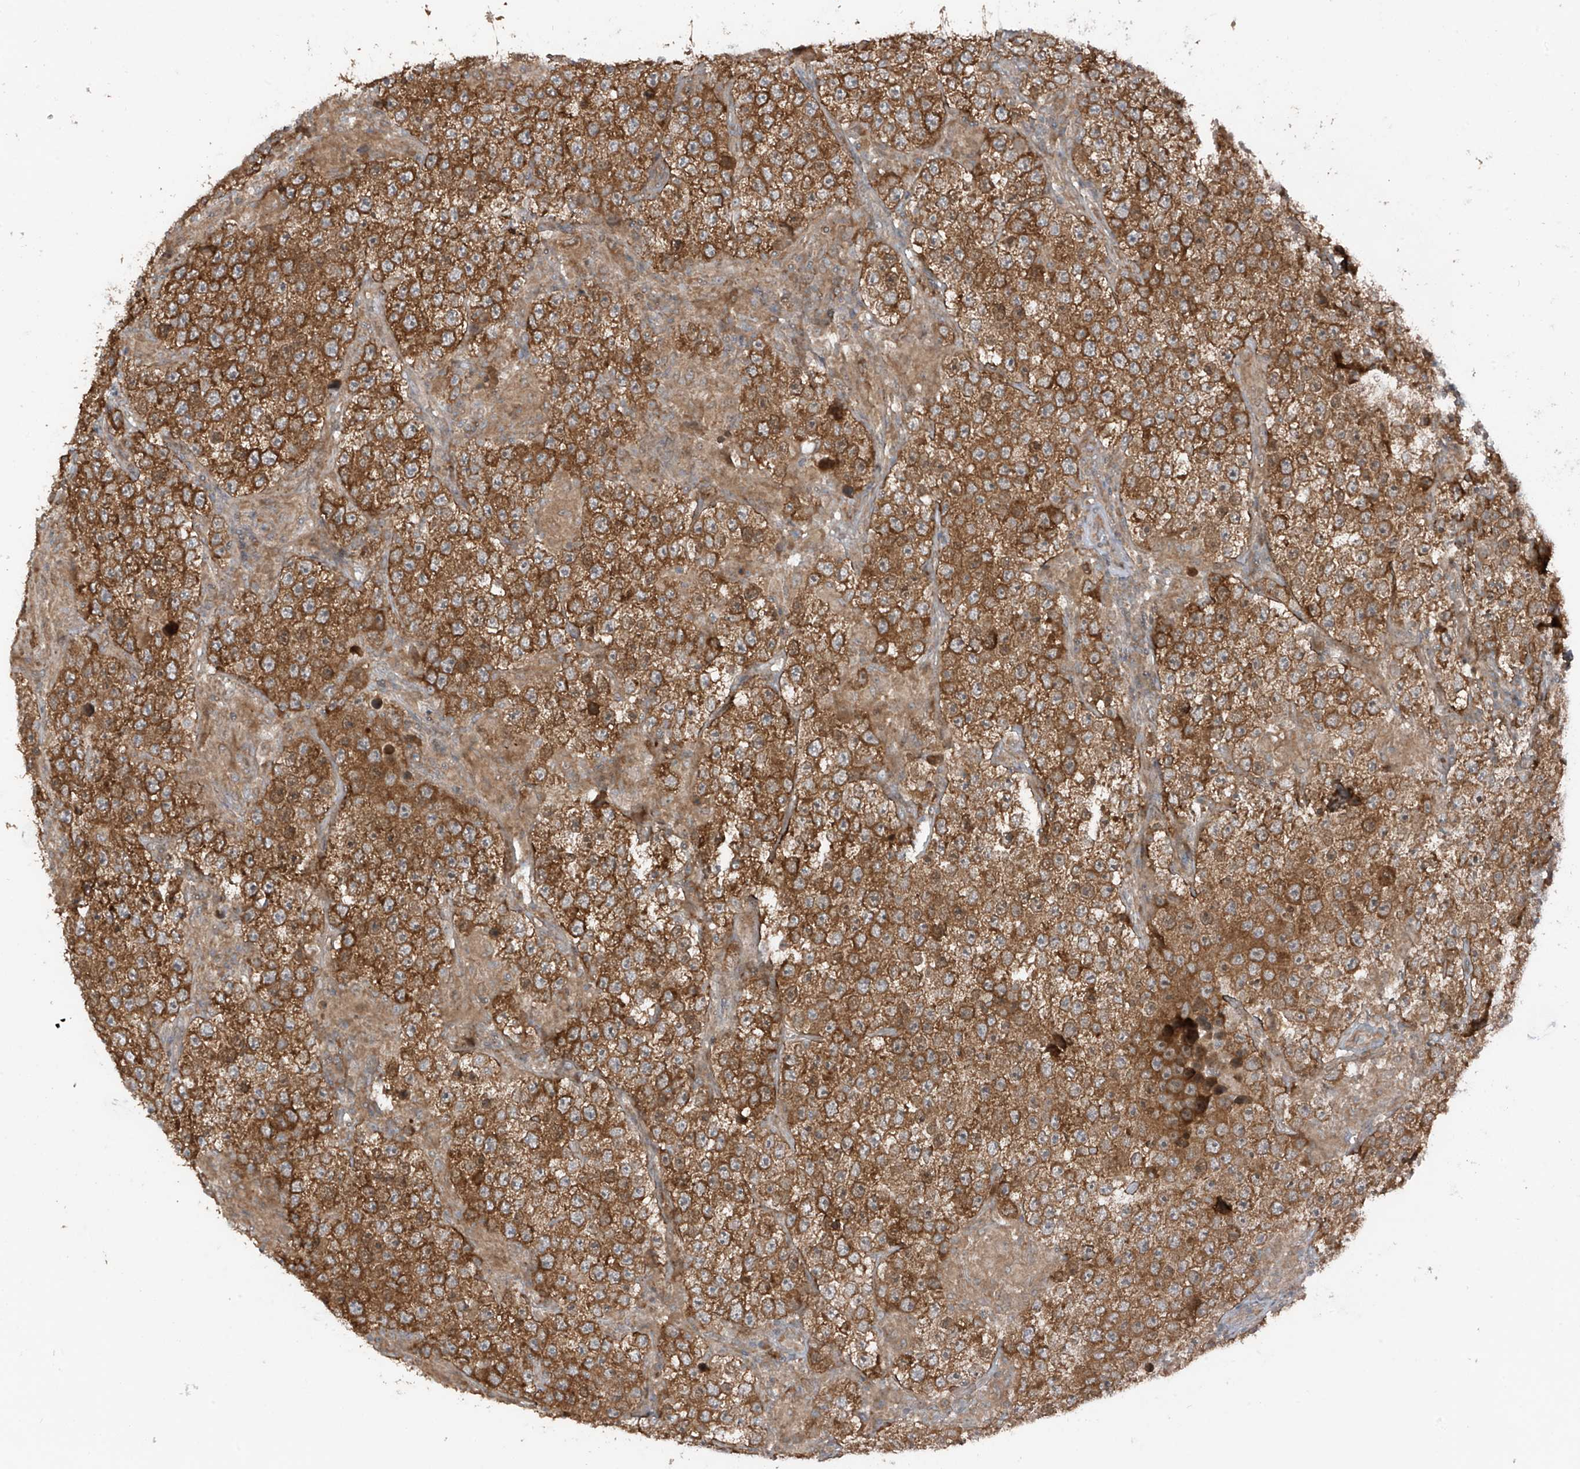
{"staining": {"intensity": "strong", "quantity": ">75%", "location": "cytoplasmic/membranous"}, "tissue": "testis cancer", "cell_type": "Tumor cells", "image_type": "cancer", "snomed": [{"axis": "morphology", "description": "Normal tissue, NOS"}, {"axis": "morphology", "description": "Urothelial carcinoma, High grade"}, {"axis": "morphology", "description": "Seminoma, NOS"}, {"axis": "morphology", "description": "Carcinoma, Embryonal, NOS"}, {"axis": "topography", "description": "Urinary bladder"}, {"axis": "topography", "description": "Testis"}], "caption": "Immunohistochemistry micrograph of neoplastic tissue: human embryonal carcinoma (testis) stained using IHC shows high levels of strong protein expression localized specifically in the cytoplasmic/membranous of tumor cells, appearing as a cytoplasmic/membranous brown color.", "gene": "TXNDC9", "patient": {"sex": "male", "age": 41}}